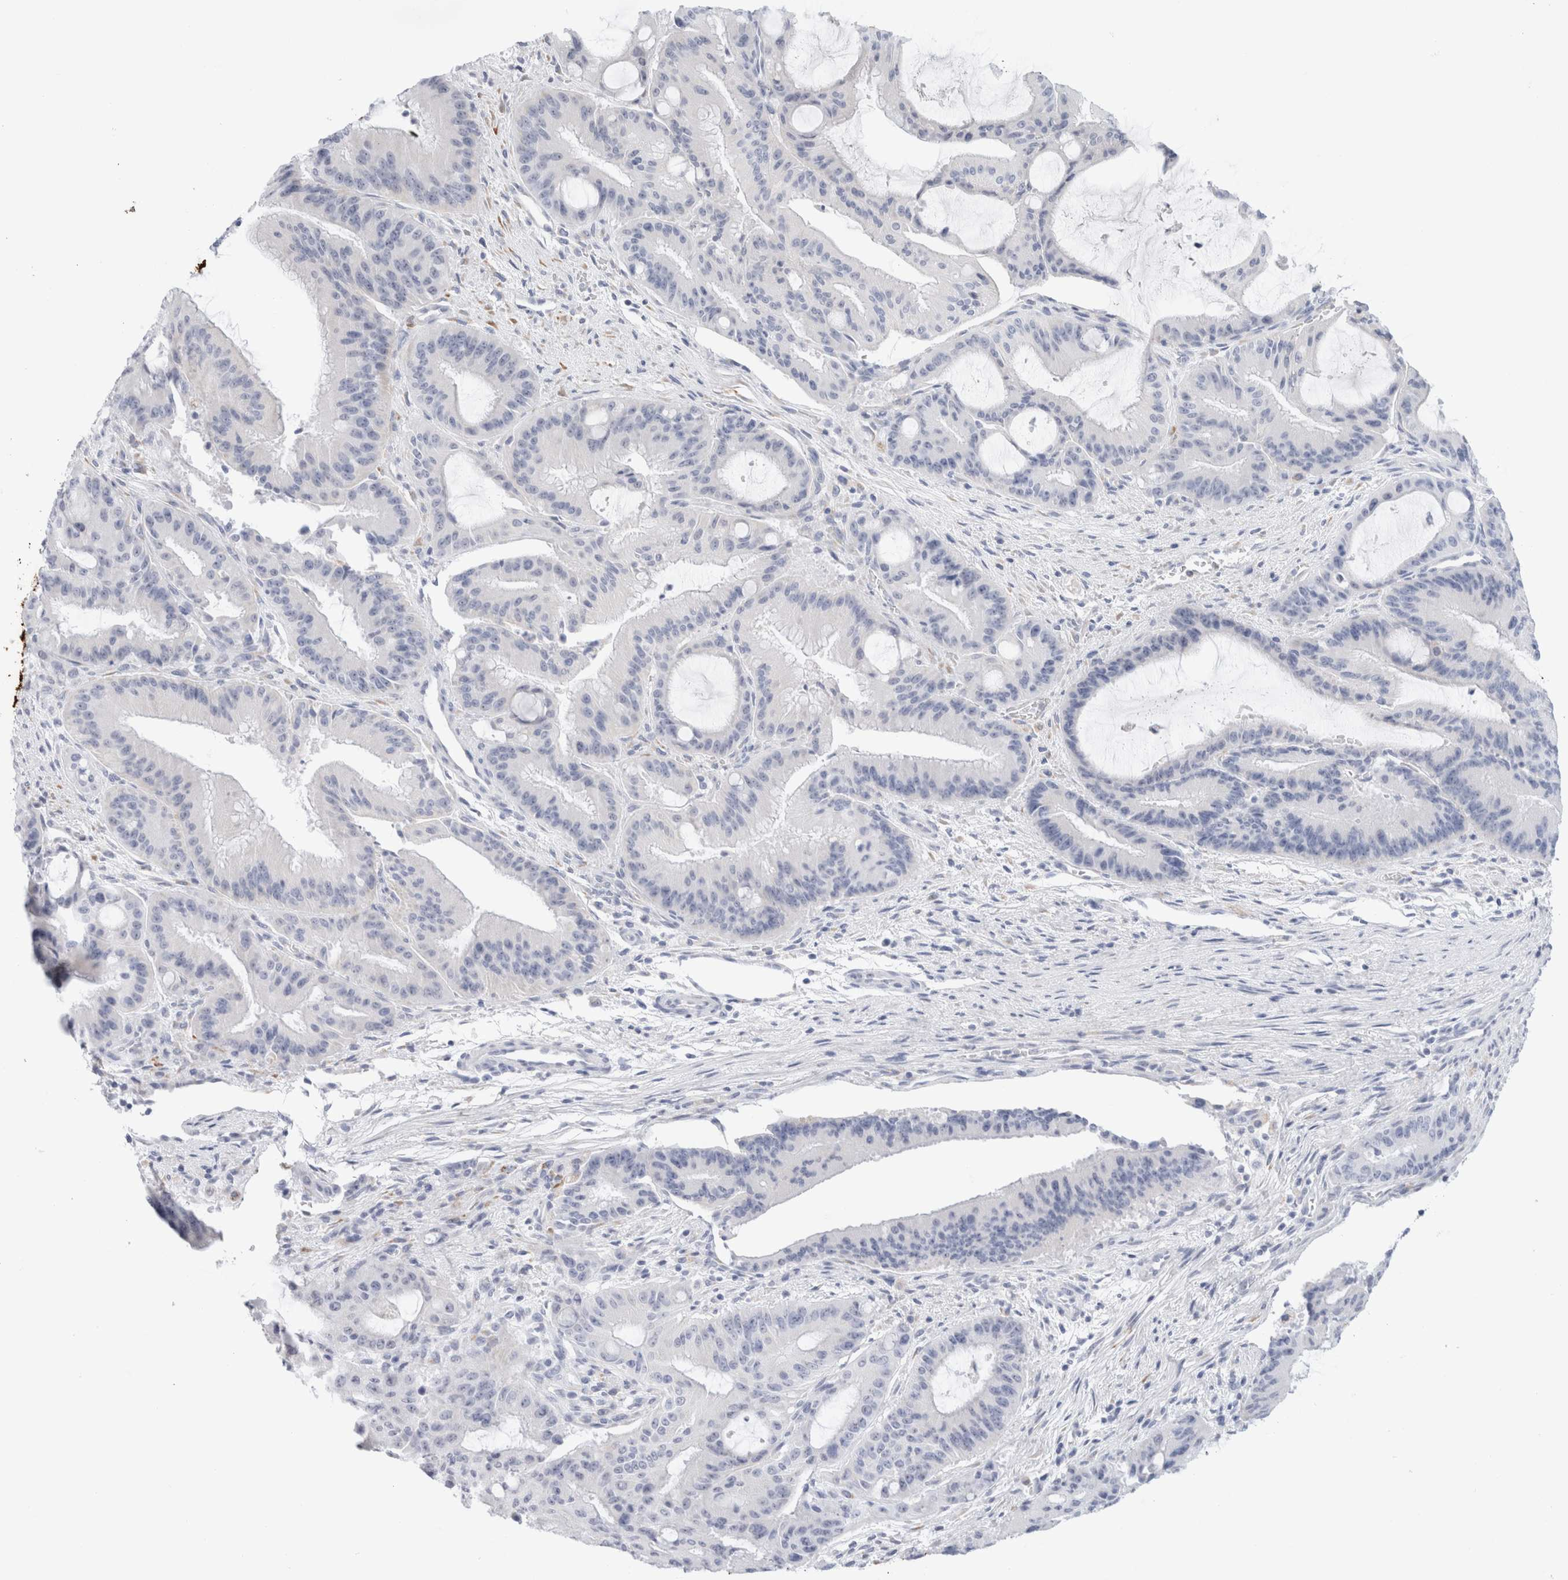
{"staining": {"intensity": "negative", "quantity": "none", "location": "none"}, "tissue": "liver cancer", "cell_type": "Tumor cells", "image_type": "cancer", "snomed": [{"axis": "morphology", "description": "Normal tissue, NOS"}, {"axis": "morphology", "description": "Cholangiocarcinoma"}, {"axis": "topography", "description": "Liver"}, {"axis": "topography", "description": "Peripheral nerve tissue"}], "caption": "Protein analysis of liver cholangiocarcinoma exhibits no significant staining in tumor cells.", "gene": "MUC15", "patient": {"sex": "female", "age": 73}}